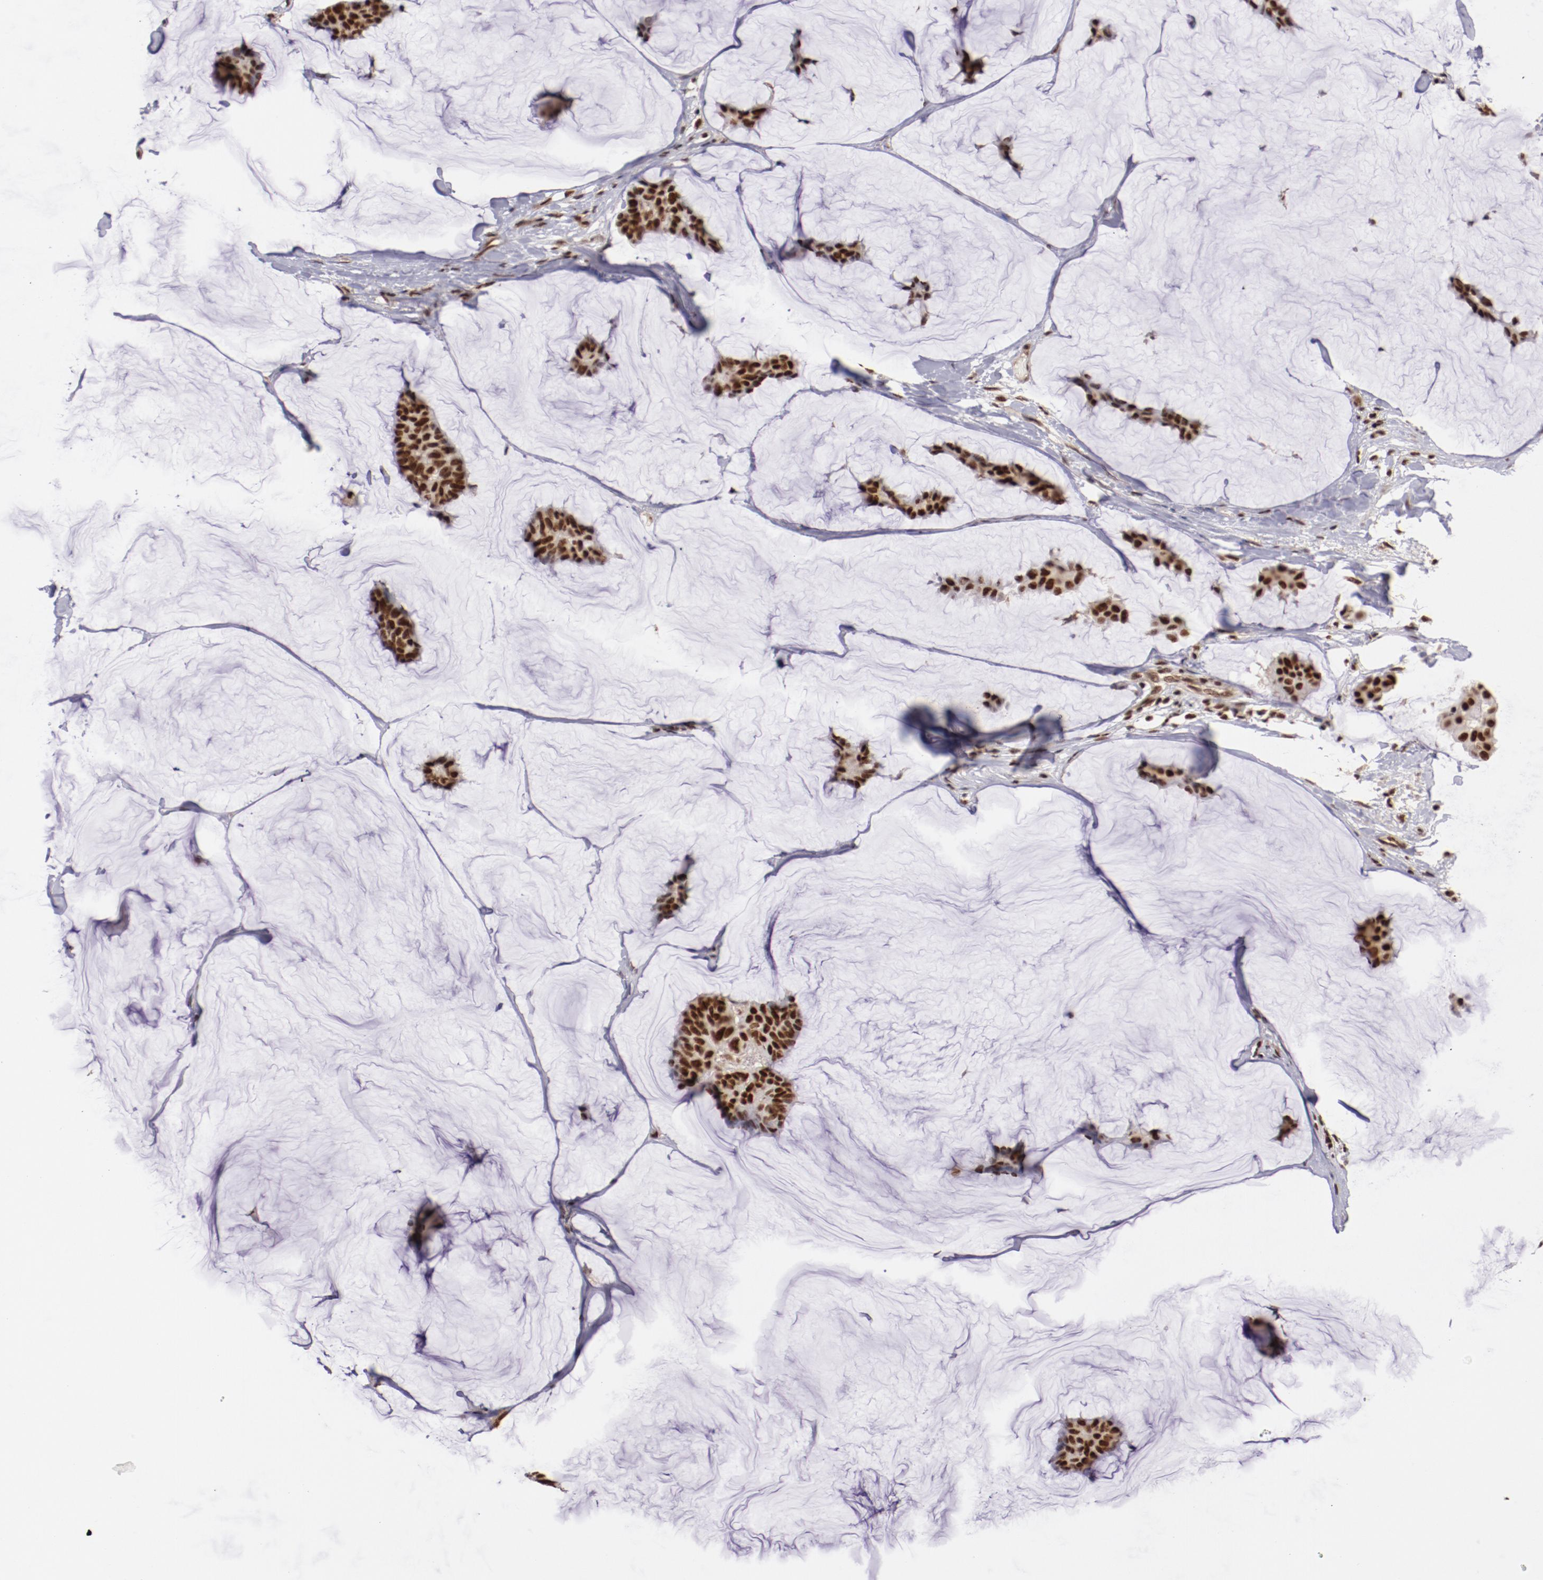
{"staining": {"intensity": "moderate", "quantity": ">75%", "location": "nuclear"}, "tissue": "breast cancer", "cell_type": "Tumor cells", "image_type": "cancer", "snomed": [{"axis": "morphology", "description": "Duct carcinoma"}, {"axis": "topography", "description": "Breast"}], "caption": "IHC staining of breast cancer (infiltrating ductal carcinoma), which demonstrates medium levels of moderate nuclear staining in about >75% of tumor cells indicating moderate nuclear protein positivity. The staining was performed using DAB (brown) for protein detection and nuclei were counterstained in hematoxylin (blue).", "gene": "STAG2", "patient": {"sex": "female", "age": 93}}